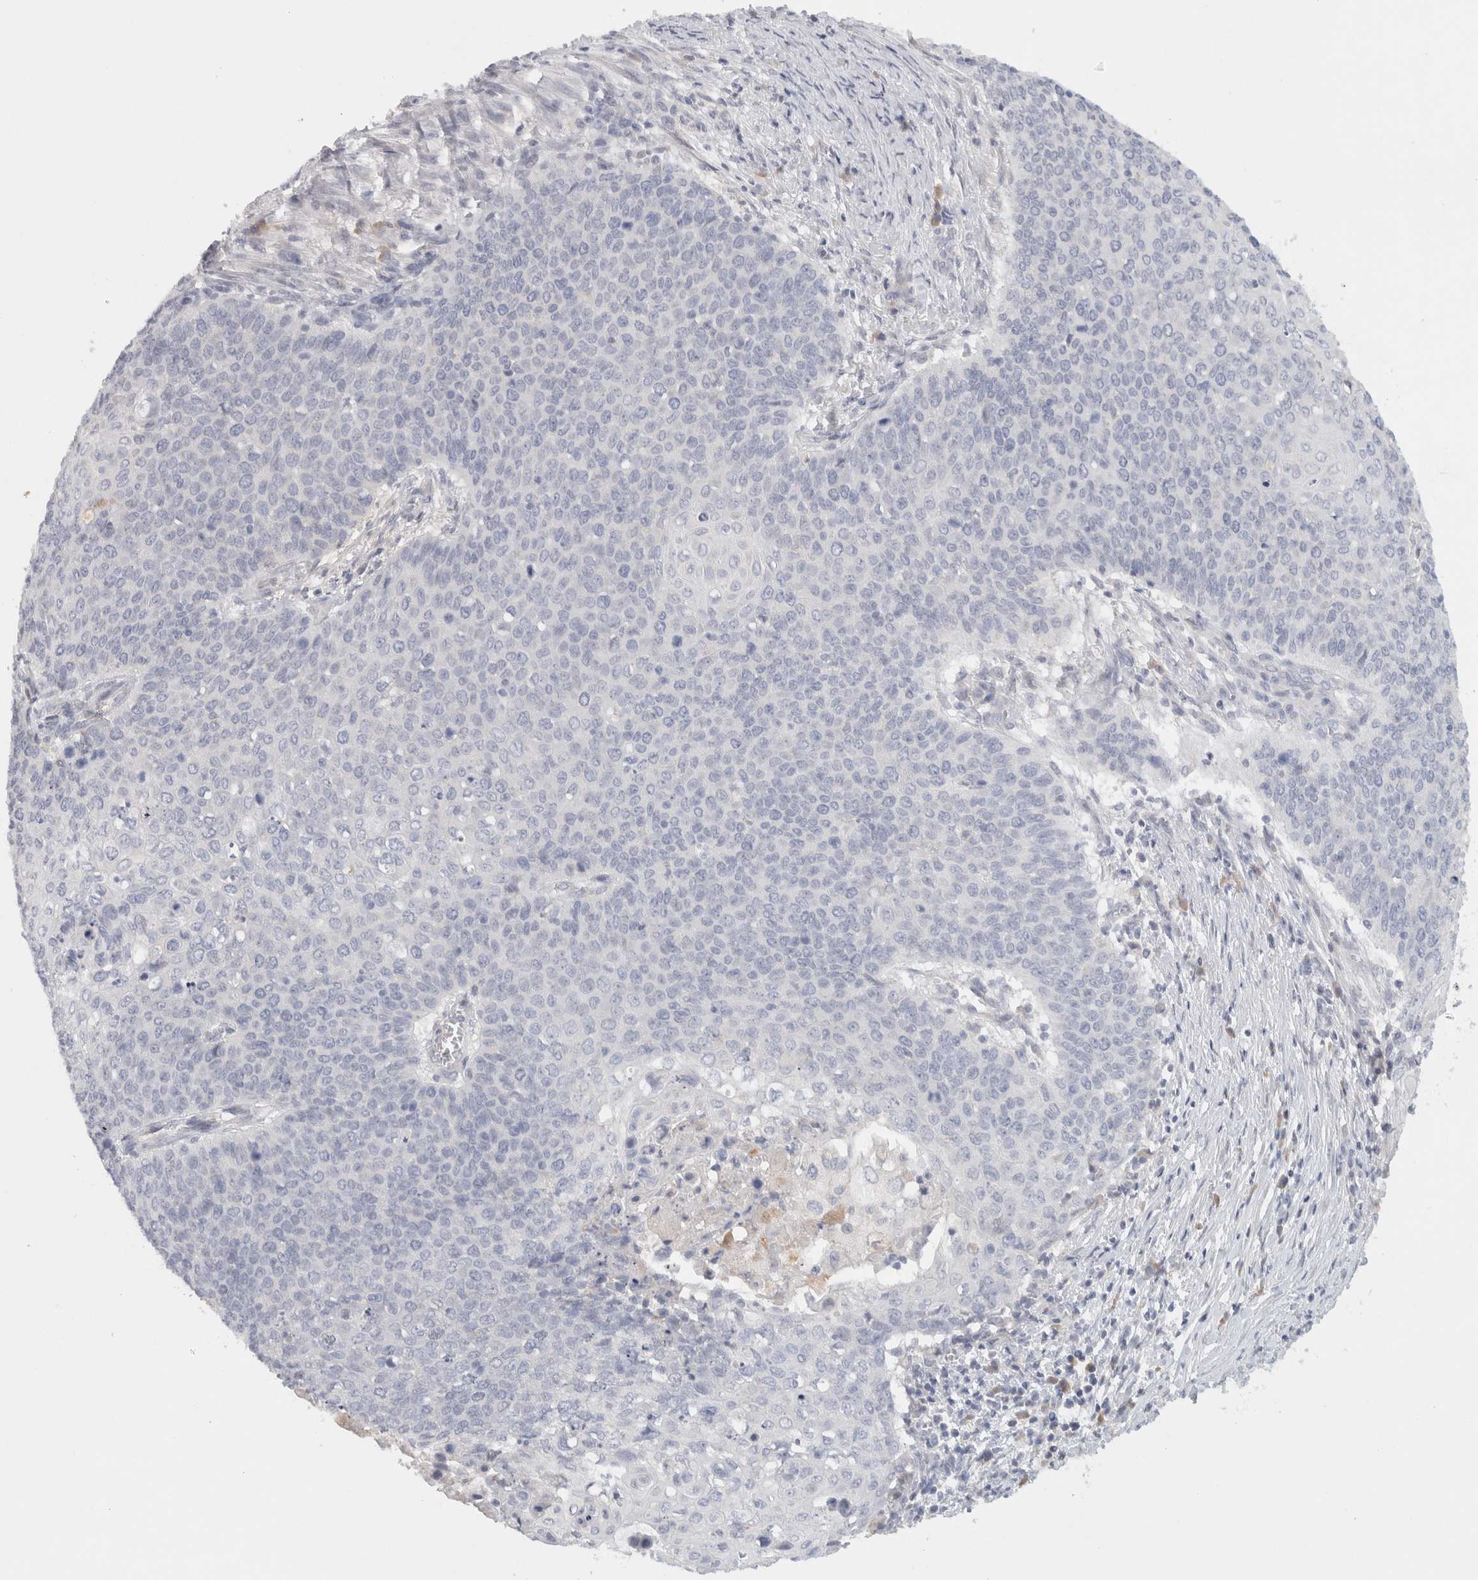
{"staining": {"intensity": "negative", "quantity": "none", "location": "none"}, "tissue": "cervical cancer", "cell_type": "Tumor cells", "image_type": "cancer", "snomed": [{"axis": "morphology", "description": "Squamous cell carcinoma, NOS"}, {"axis": "topography", "description": "Cervix"}], "caption": "High magnification brightfield microscopy of squamous cell carcinoma (cervical) stained with DAB (3,3'-diaminobenzidine) (brown) and counterstained with hematoxylin (blue): tumor cells show no significant positivity.", "gene": "STK31", "patient": {"sex": "female", "age": 39}}